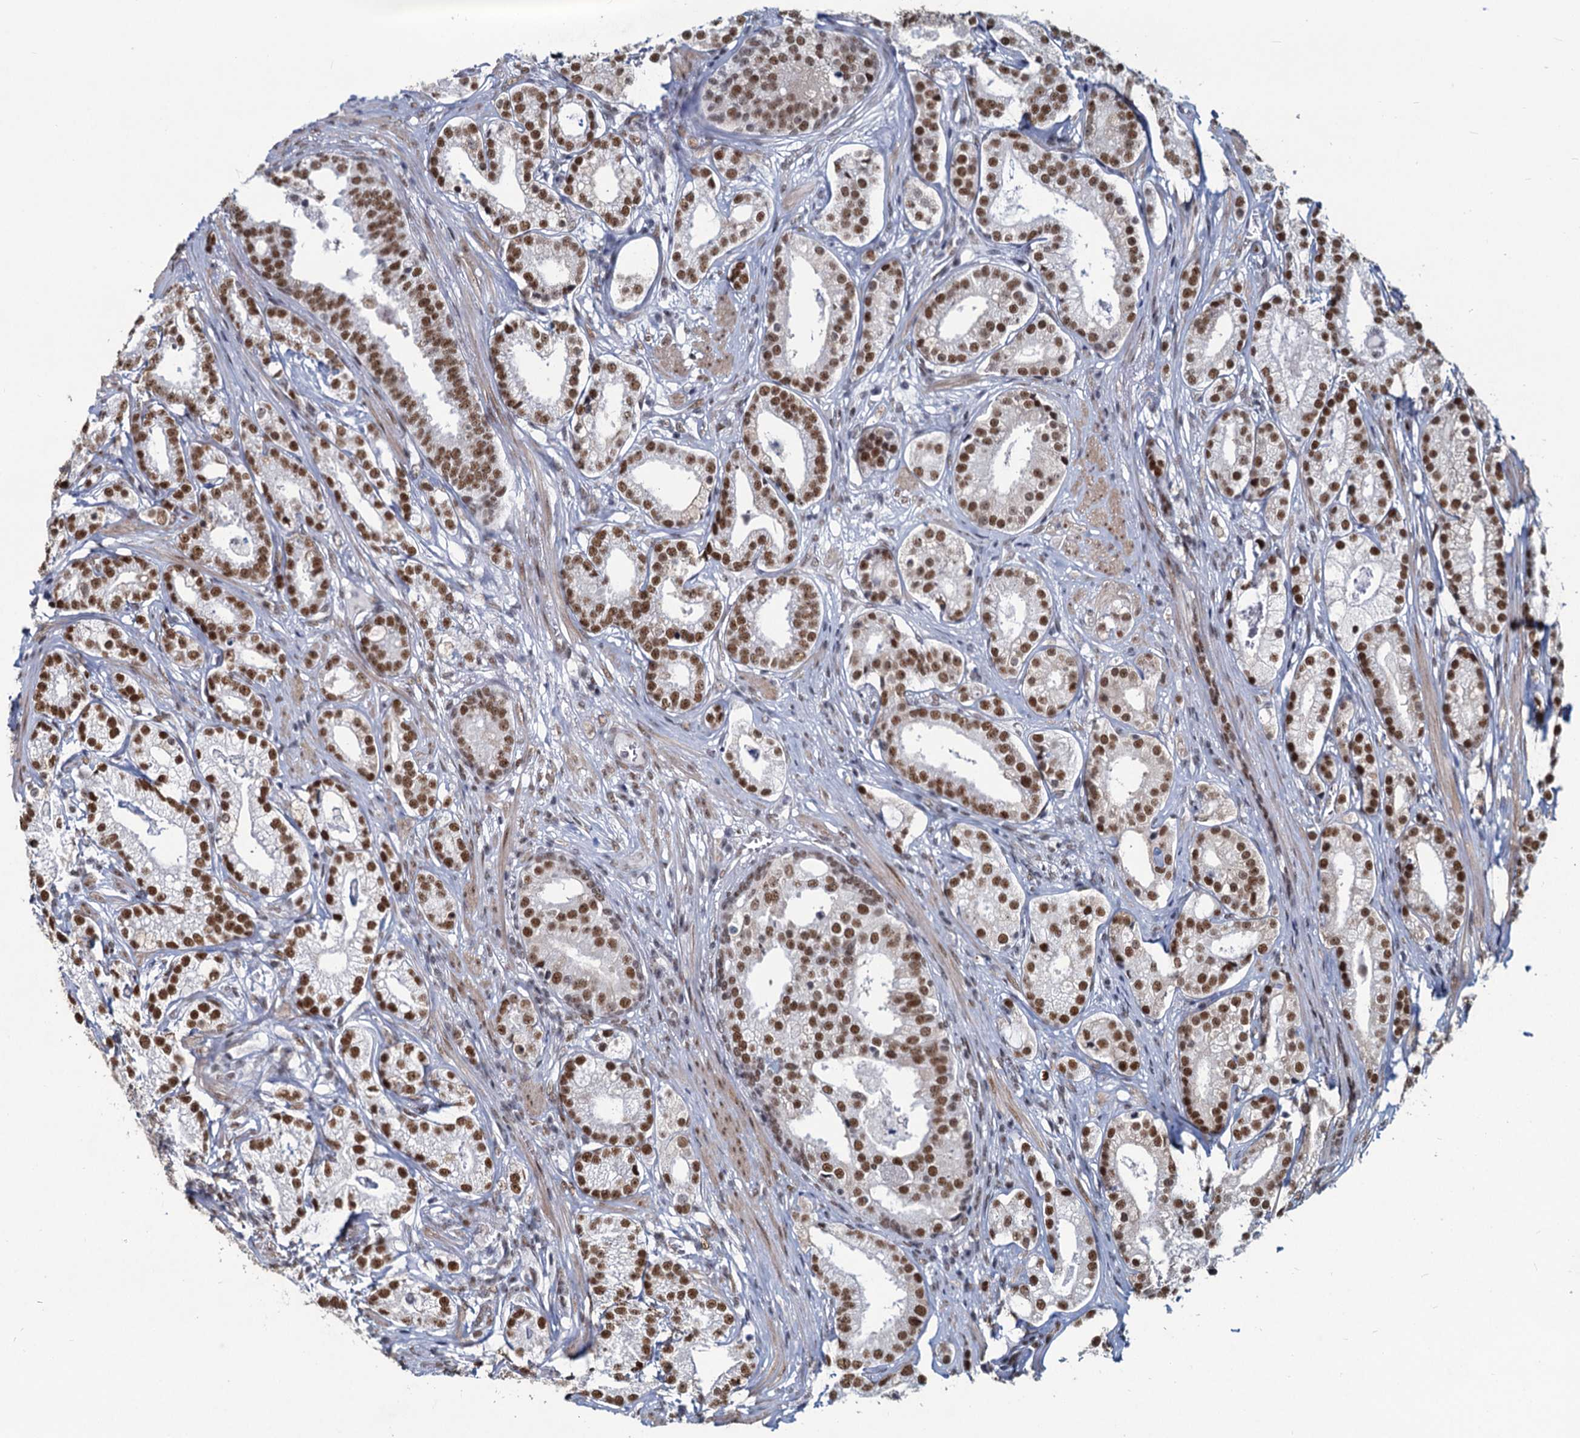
{"staining": {"intensity": "moderate", "quantity": ">75%", "location": "nuclear"}, "tissue": "prostate cancer", "cell_type": "Tumor cells", "image_type": "cancer", "snomed": [{"axis": "morphology", "description": "Adenocarcinoma, High grade"}, {"axis": "topography", "description": "Prostate"}], "caption": "Immunohistochemical staining of adenocarcinoma (high-grade) (prostate) demonstrates medium levels of moderate nuclear protein staining in approximately >75% of tumor cells.", "gene": "METTL14", "patient": {"sex": "male", "age": 69}}